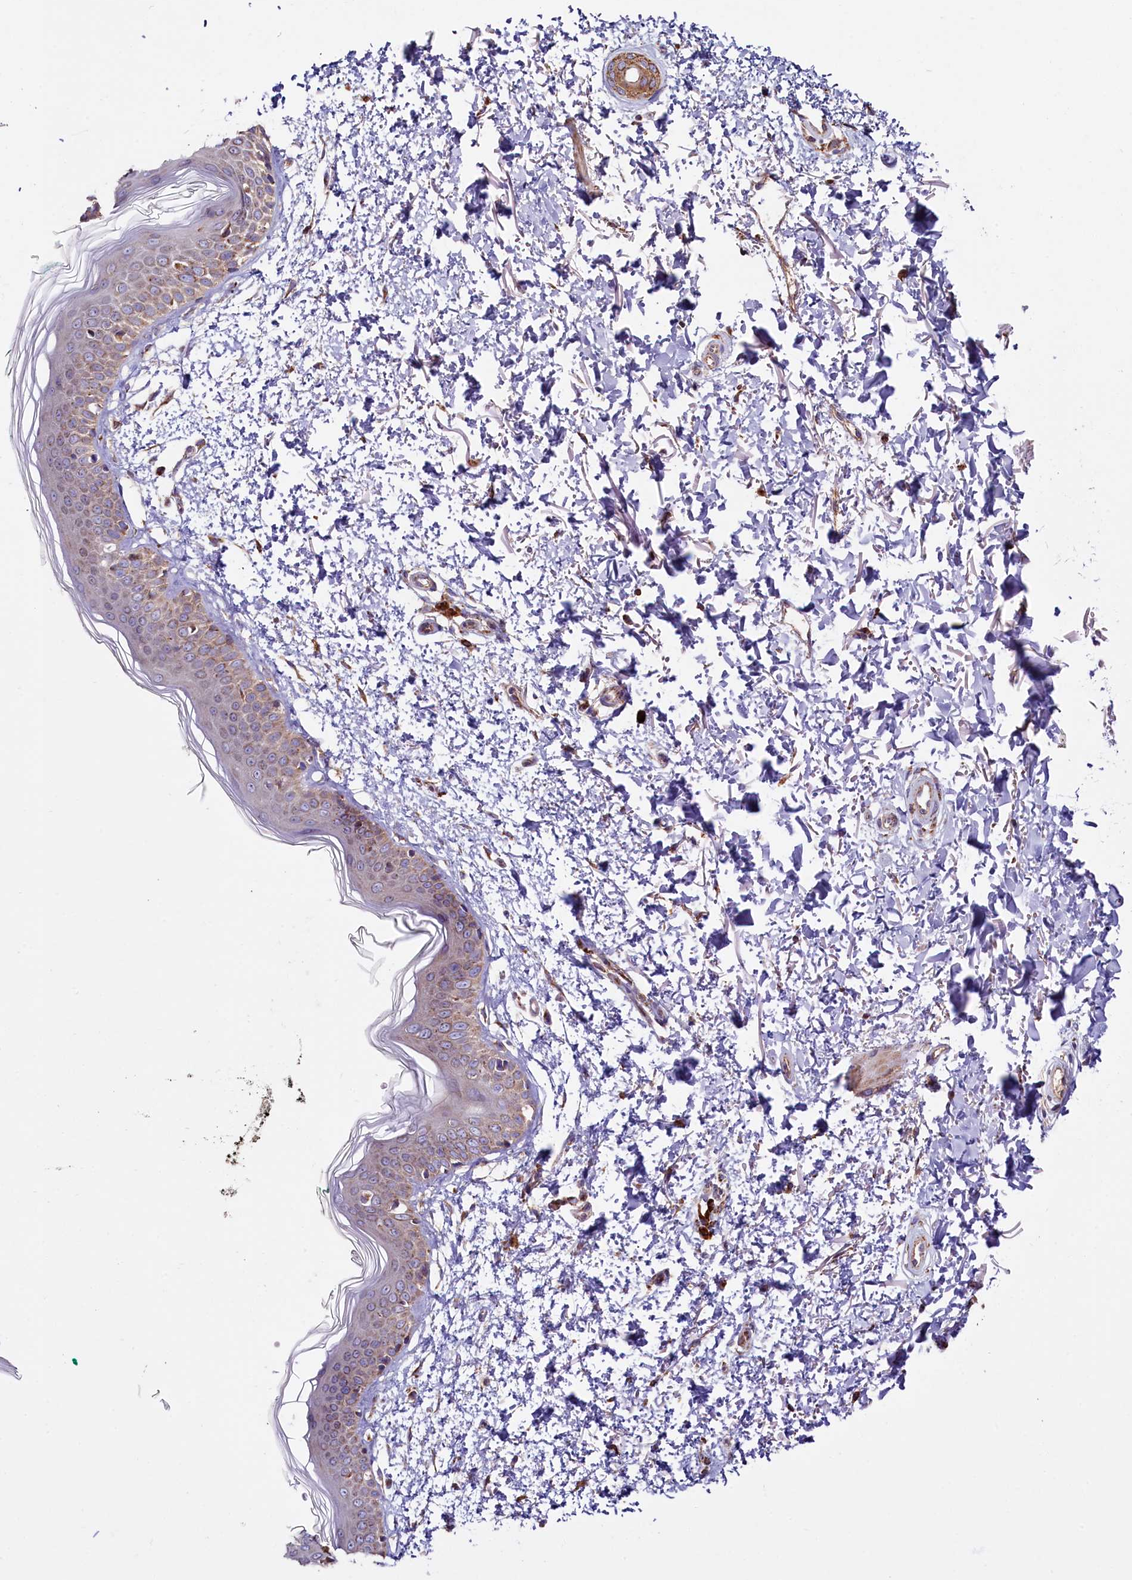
{"staining": {"intensity": "moderate", "quantity": "25%-75%", "location": "cytoplasmic/membranous"}, "tissue": "skin", "cell_type": "Fibroblasts", "image_type": "normal", "snomed": [{"axis": "morphology", "description": "Normal tissue, NOS"}, {"axis": "topography", "description": "Skin"}], "caption": "An immunohistochemistry (IHC) photomicrograph of benign tissue is shown. Protein staining in brown labels moderate cytoplasmic/membranous positivity in skin within fibroblasts. The protein is shown in brown color, while the nuclei are stained blue.", "gene": "ZSWIM1", "patient": {"sex": "male", "age": 66}}